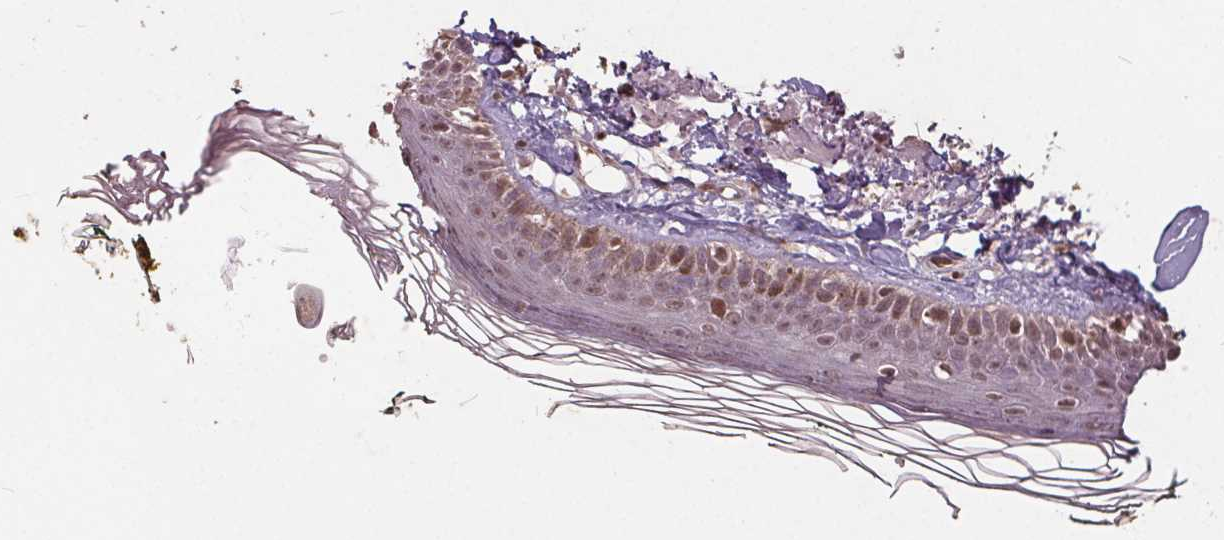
{"staining": {"intensity": "weak", "quantity": "25%-75%", "location": "nuclear"}, "tissue": "skin", "cell_type": "Fibroblasts", "image_type": "normal", "snomed": [{"axis": "morphology", "description": "Normal tissue, NOS"}, {"axis": "topography", "description": "Skin"}], "caption": "Weak nuclear staining is present in approximately 25%-75% of fibroblasts in normal skin. (Stains: DAB in brown, nuclei in blue, Microscopy: brightfield microscopy at high magnification).", "gene": "DNMT3B", "patient": {"sex": "male", "age": 76}}